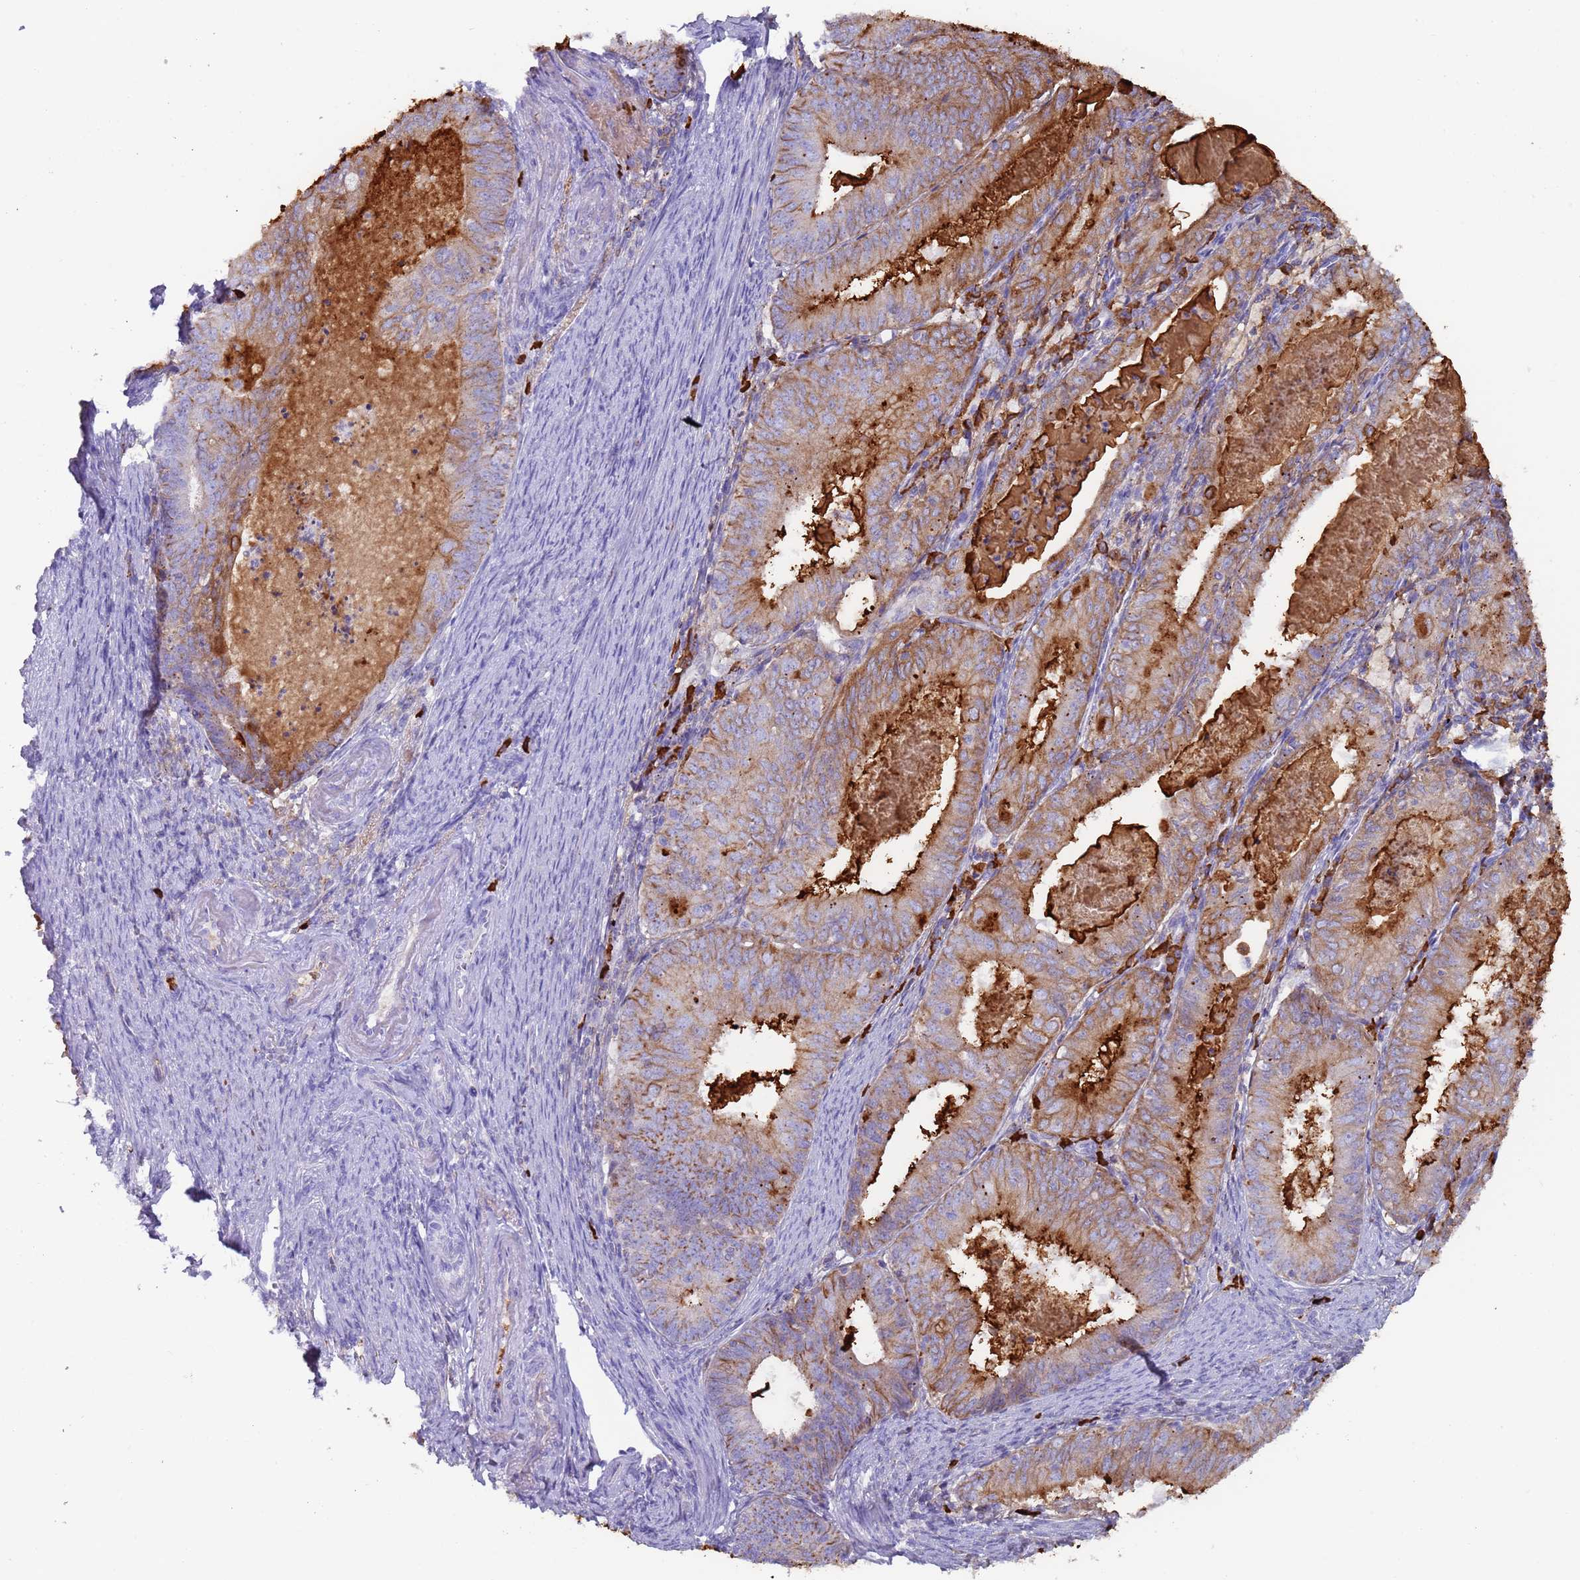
{"staining": {"intensity": "weak", "quantity": "25%-75%", "location": "cytoplasmic/membranous"}, "tissue": "endometrial cancer", "cell_type": "Tumor cells", "image_type": "cancer", "snomed": [{"axis": "morphology", "description": "Adenocarcinoma, NOS"}, {"axis": "topography", "description": "Endometrium"}], "caption": "Protein staining of endometrial cancer tissue reveals weak cytoplasmic/membranous positivity in approximately 25%-75% of tumor cells.", "gene": "CYSLTR2", "patient": {"sex": "female", "age": 57}}